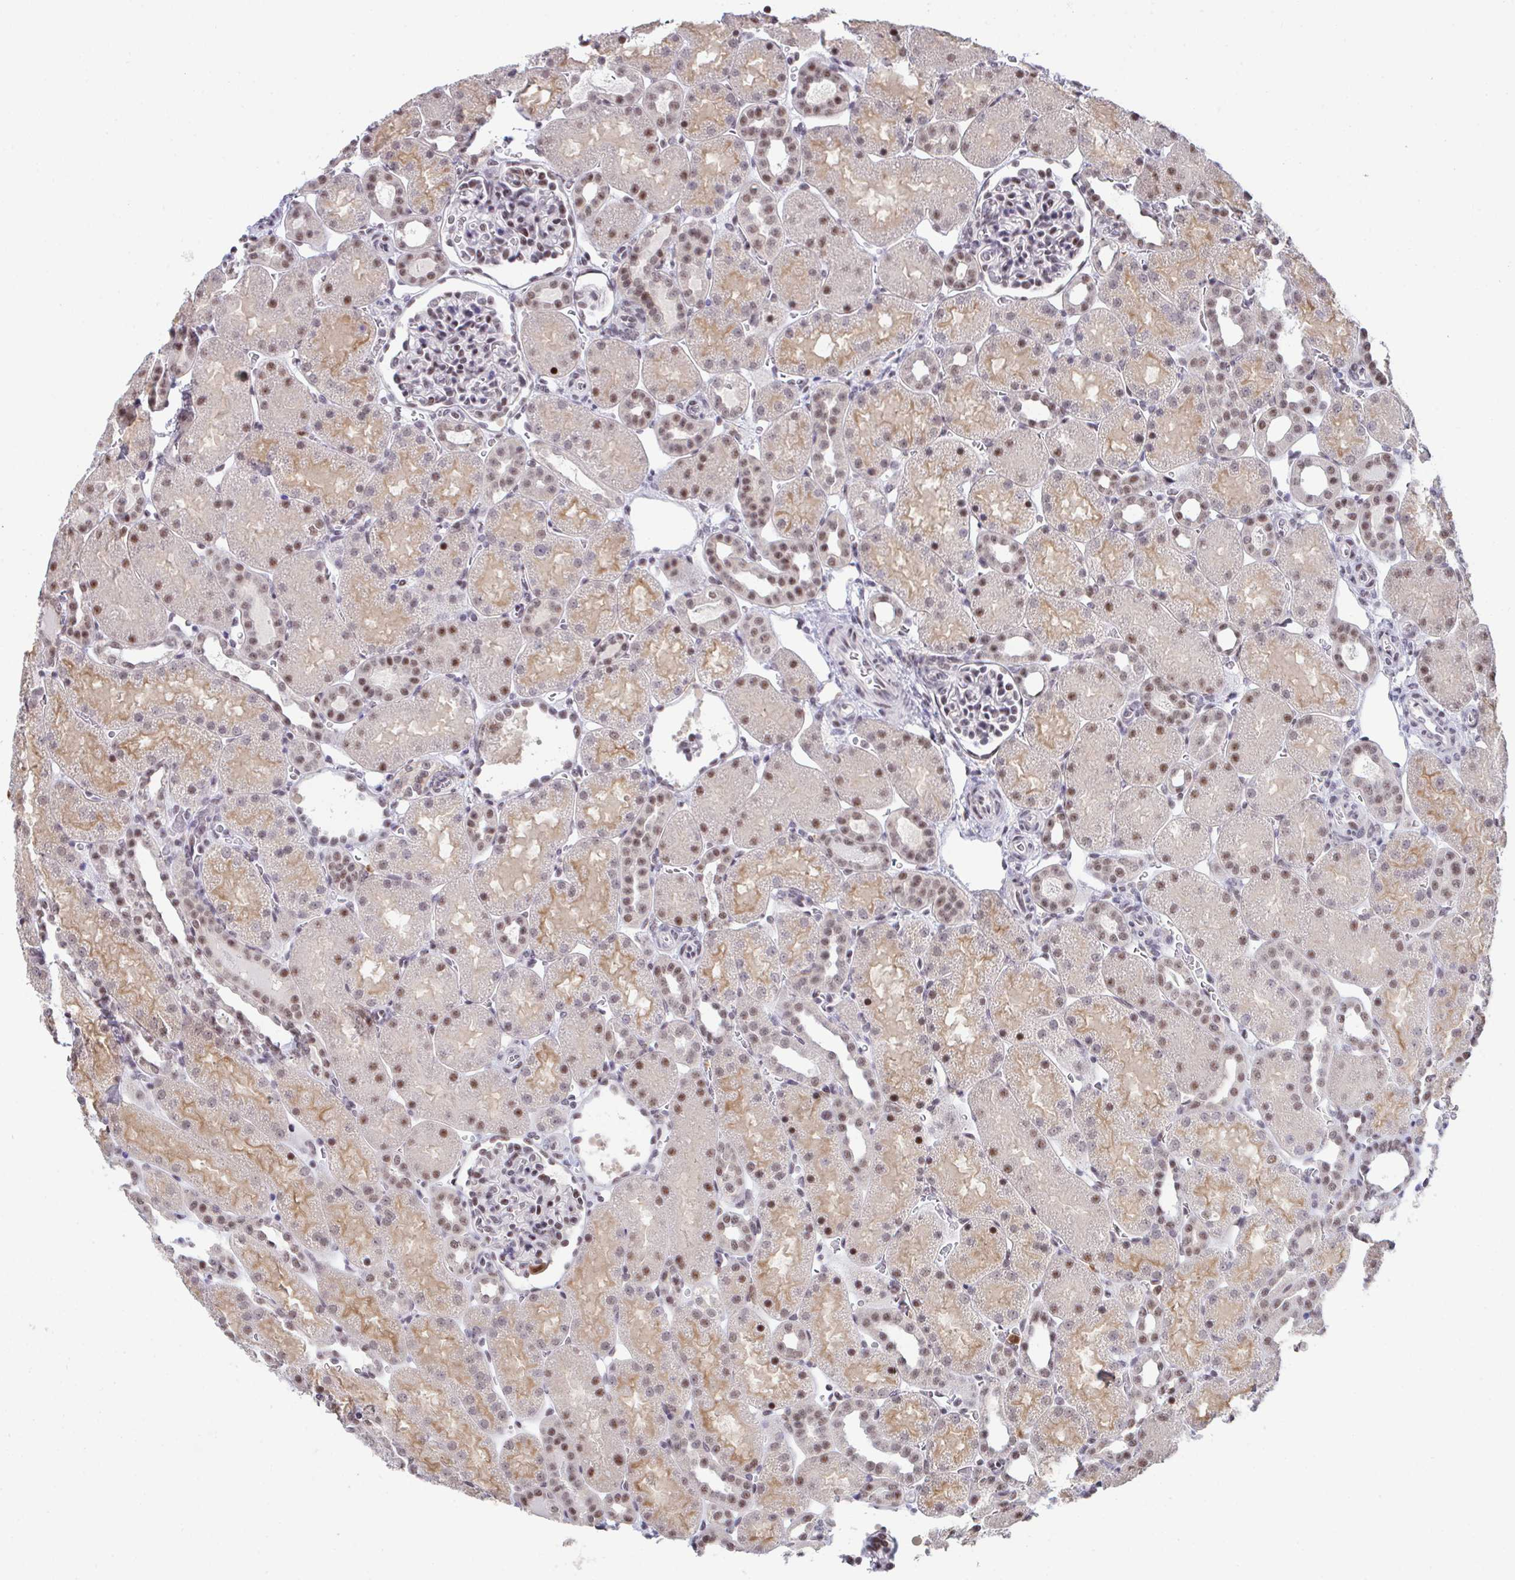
{"staining": {"intensity": "moderate", "quantity": "25%-75%", "location": "nuclear"}, "tissue": "kidney", "cell_type": "Cells in glomeruli", "image_type": "normal", "snomed": [{"axis": "morphology", "description": "Normal tissue, NOS"}, {"axis": "topography", "description": "Kidney"}], "caption": "IHC staining of unremarkable kidney, which demonstrates medium levels of moderate nuclear positivity in about 25%-75% of cells in glomeruli indicating moderate nuclear protein staining. The staining was performed using DAB (brown) for protein detection and nuclei were counterstained in hematoxylin (blue).", "gene": "OR6K3", "patient": {"sex": "male", "age": 2}}